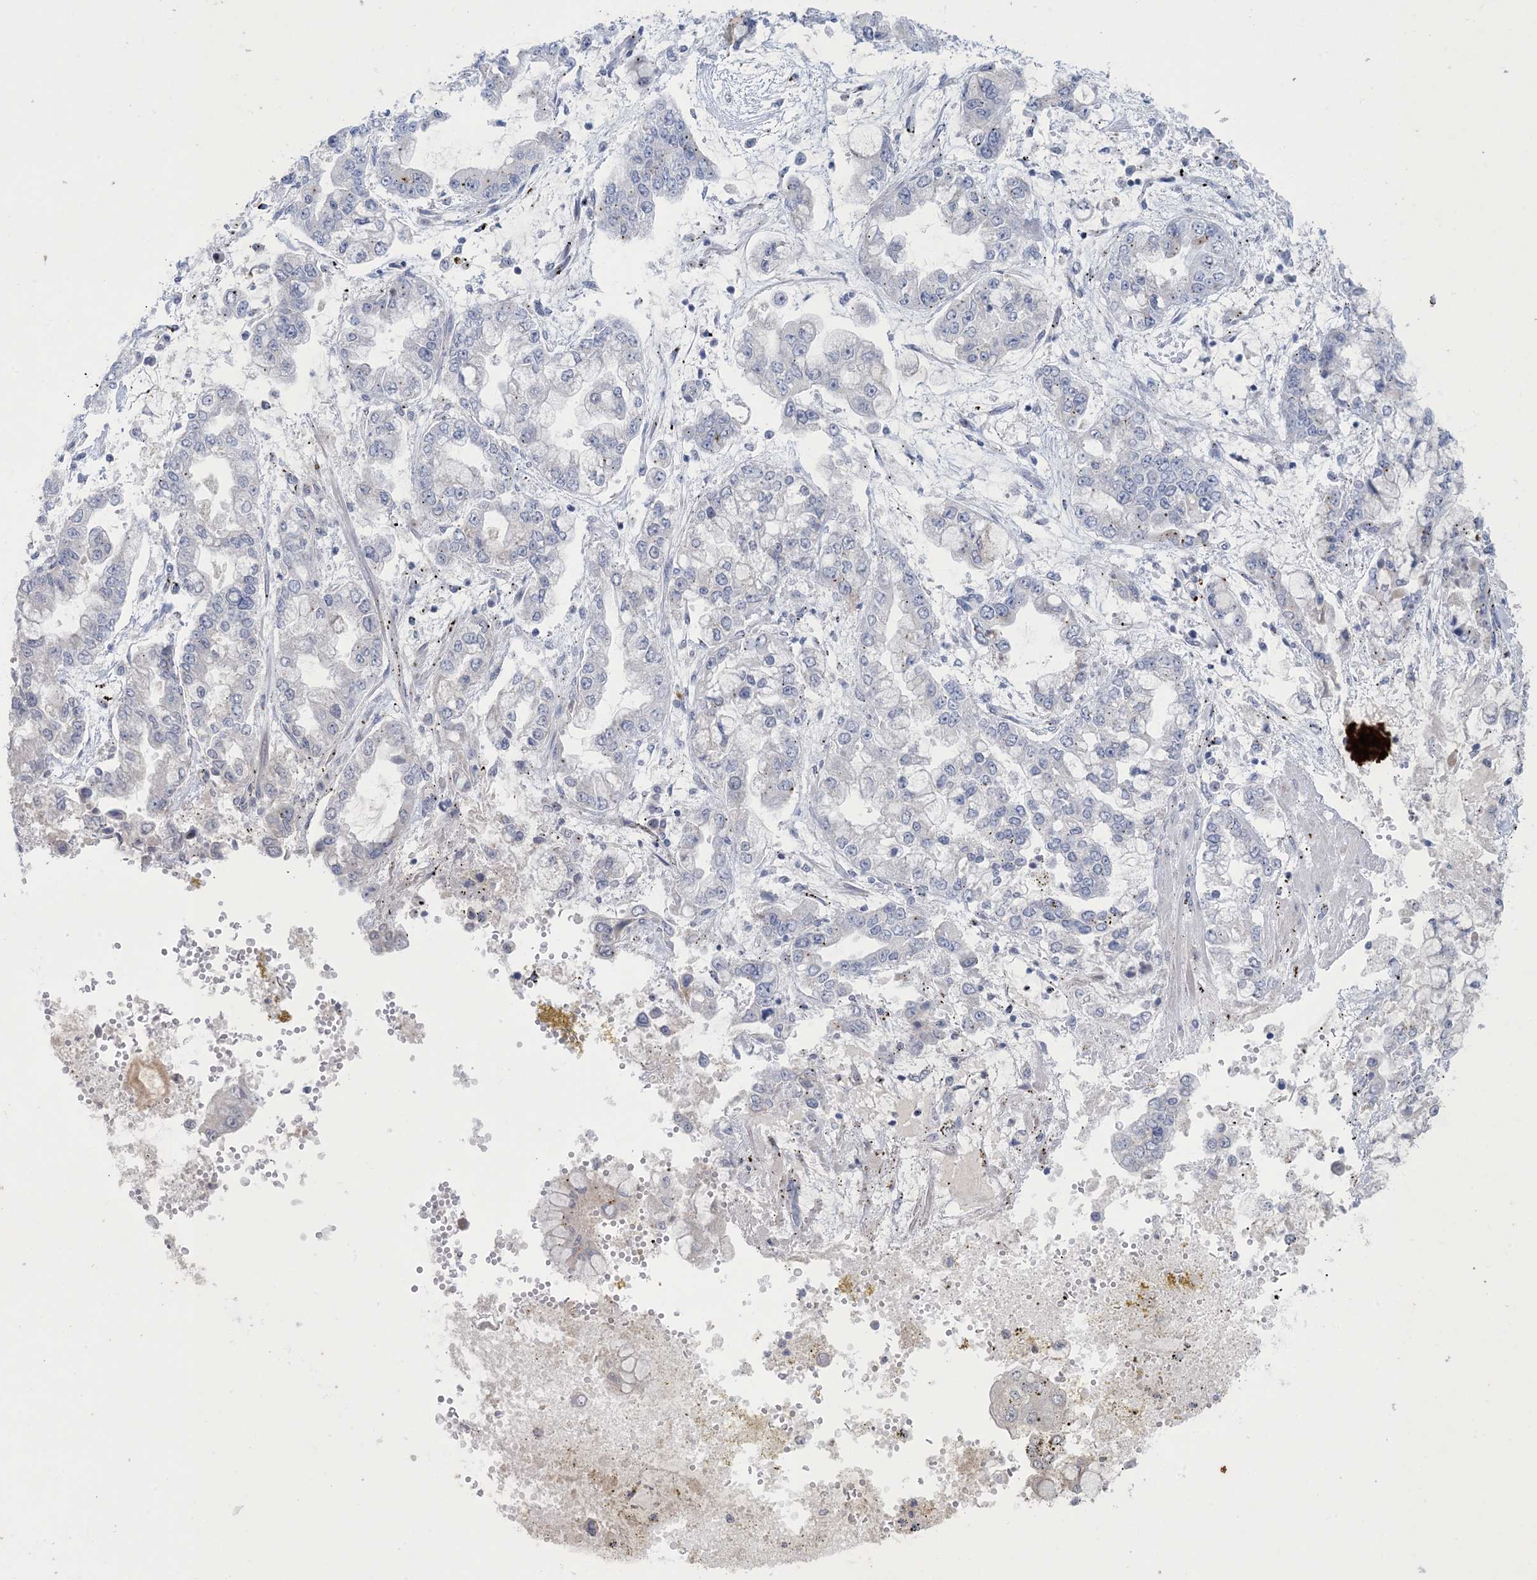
{"staining": {"intensity": "negative", "quantity": "none", "location": "none"}, "tissue": "stomach cancer", "cell_type": "Tumor cells", "image_type": "cancer", "snomed": [{"axis": "morphology", "description": "Normal tissue, NOS"}, {"axis": "morphology", "description": "Adenocarcinoma, NOS"}, {"axis": "topography", "description": "Stomach, upper"}, {"axis": "topography", "description": "Stomach"}], "caption": "Immunohistochemical staining of stomach cancer (adenocarcinoma) demonstrates no significant expression in tumor cells.", "gene": "GABRG1", "patient": {"sex": "male", "age": 76}}